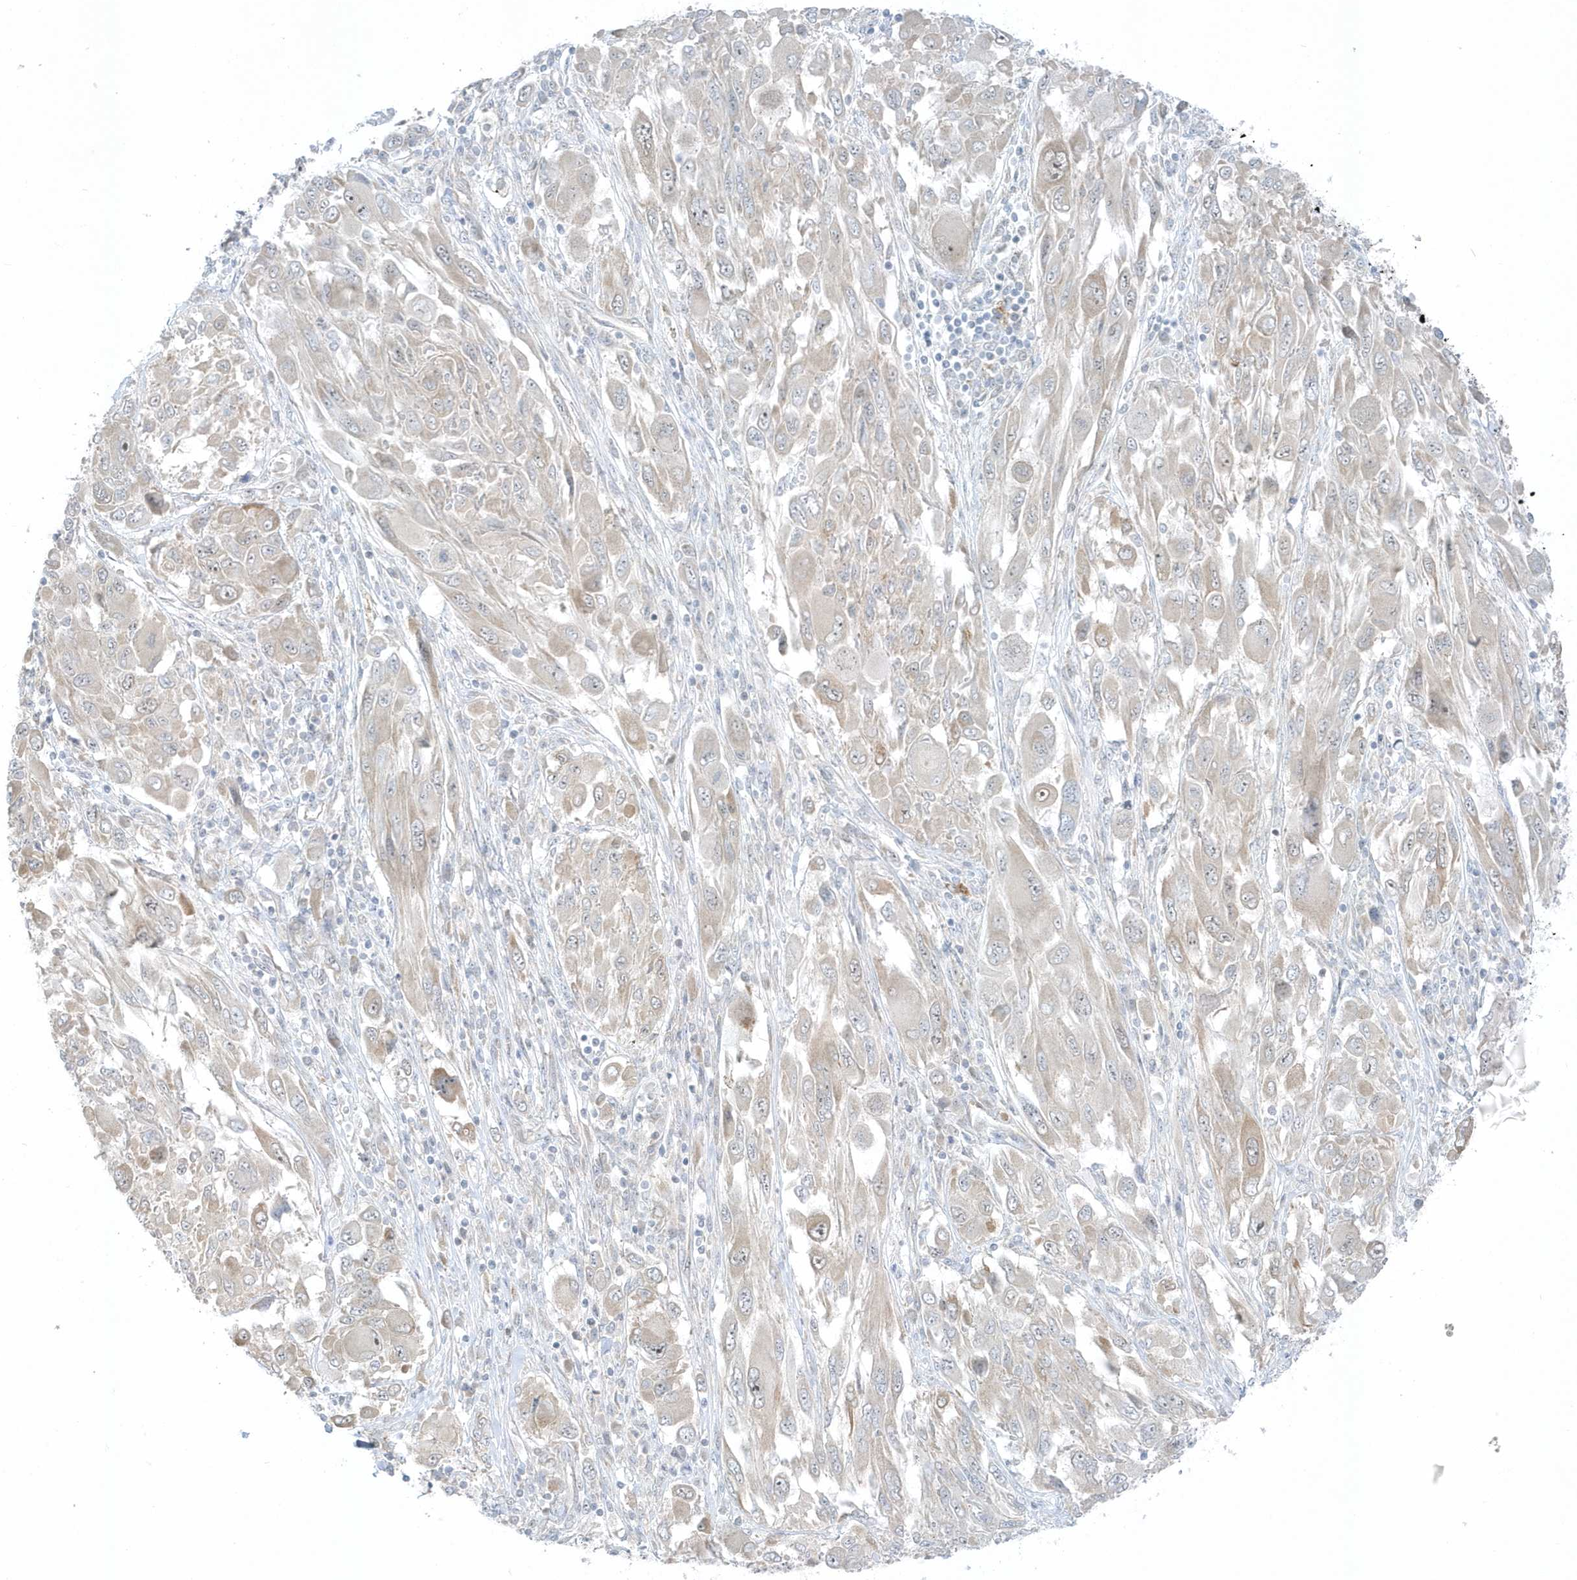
{"staining": {"intensity": "weak", "quantity": ">75%", "location": "cytoplasmic/membranous"}, "tissue": "melanoma", "cell_type": "Tumor cells", "image_type": "cancer", "snomed": [{"axis": "morphology", "description": "Malignant melanoma, NOS"}, {"axis": "topography", "description": "Skin"}], "caption": "Protein expression by IHC shows weak cytoplasmic/membranous positivity in about >75% of tumor cells in malignant melanoma.", "gene": "SCN3A", "patient": {"sex": "female", "age": 91}}